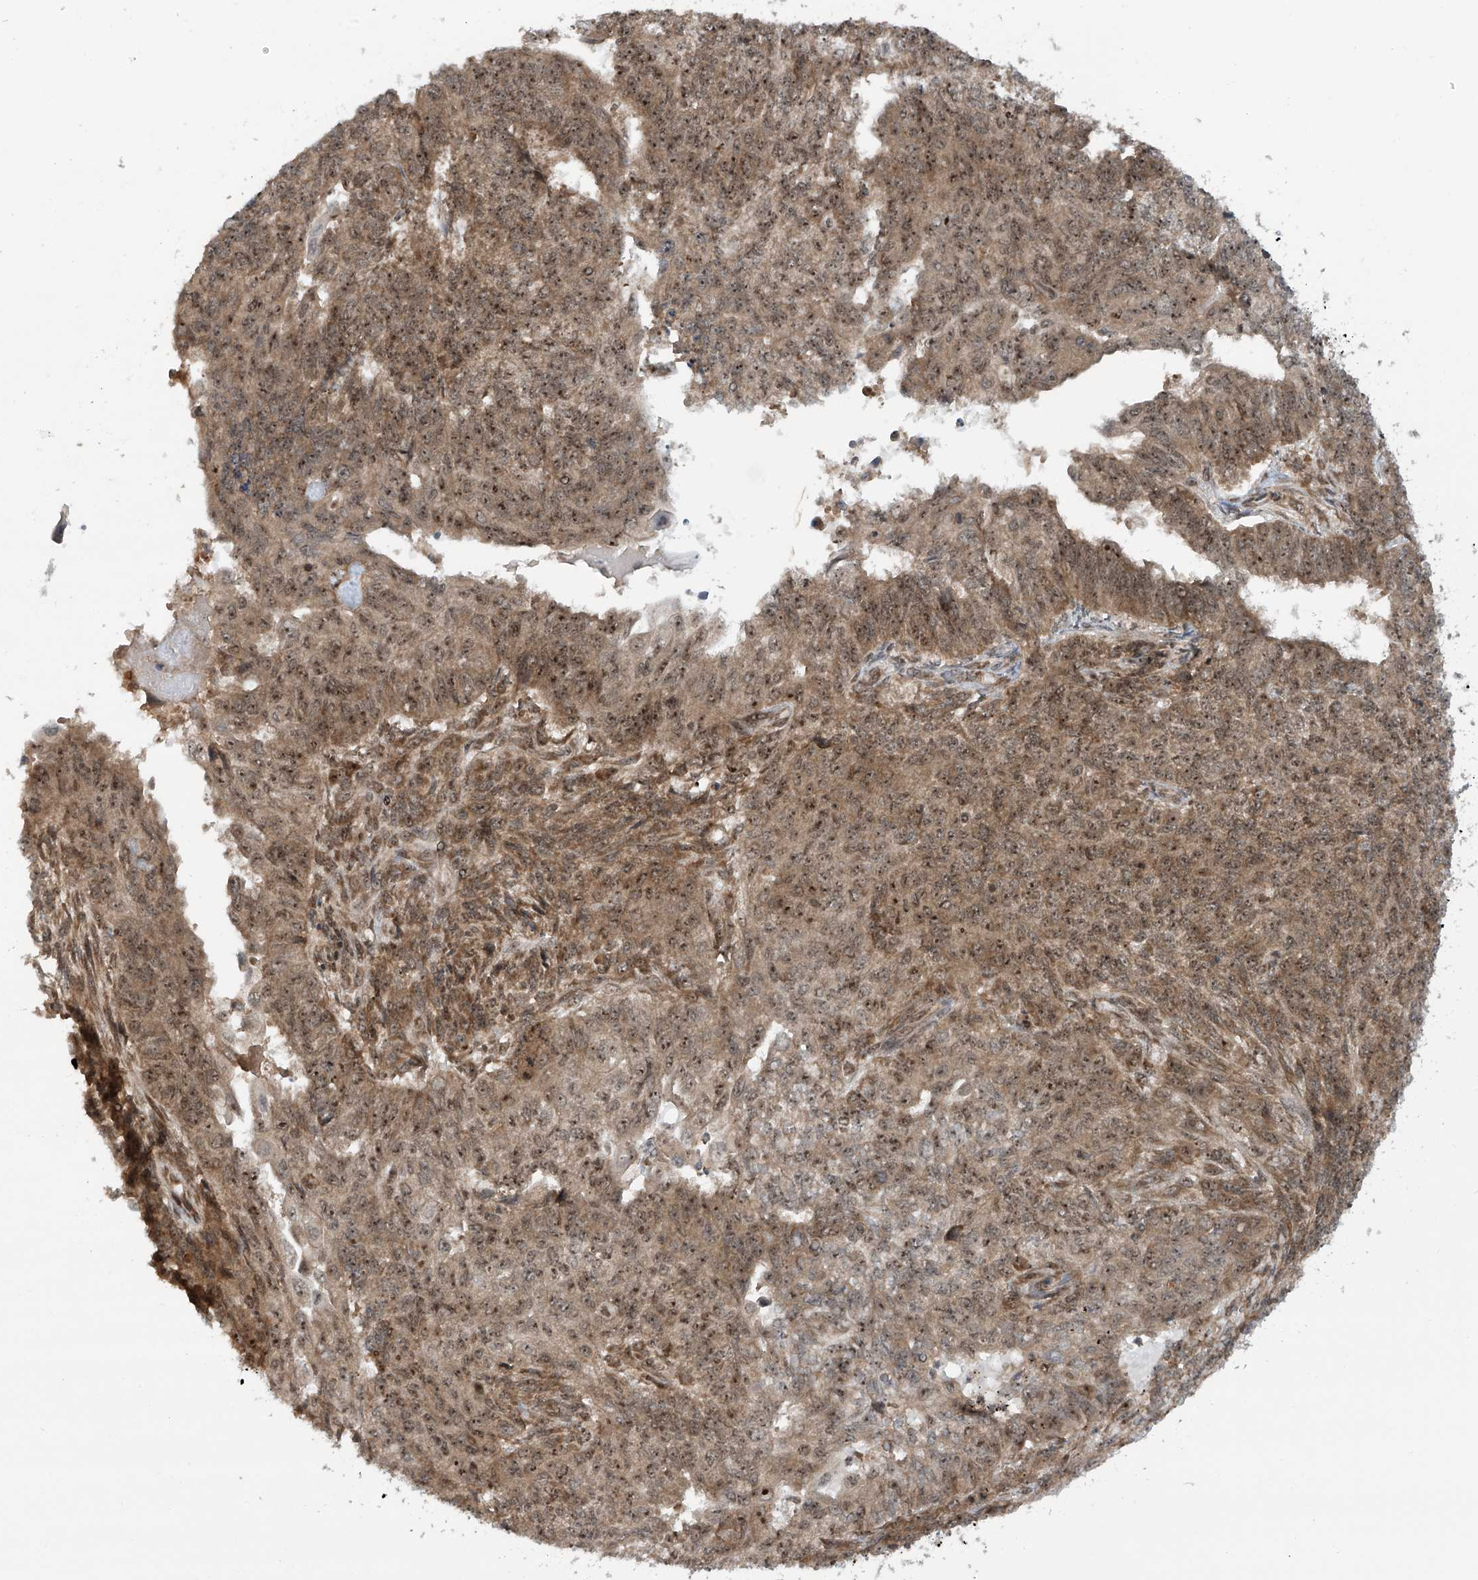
{"staining": {"intensity": "moderate", "quantity": ">75%", "location": "cytoplasmic/membranous,nuclear"}, "tissue": "endometrial cancer", "cell_type": "Tumor cells", "image_type": "cancer", "snomed": [{"axis": "morphology", "description": "Adenocarcinoma, NOS"}, {"axis": "topography", "description": "Endometrium"}], "caption": "A brown stain labels moderate cytoplasmic/membranous and nuclear positivity of a protein in human endometrial cancer tumor cells.", "gene": "C1orf131", "patient": {"sex": "female", "age": 32}}